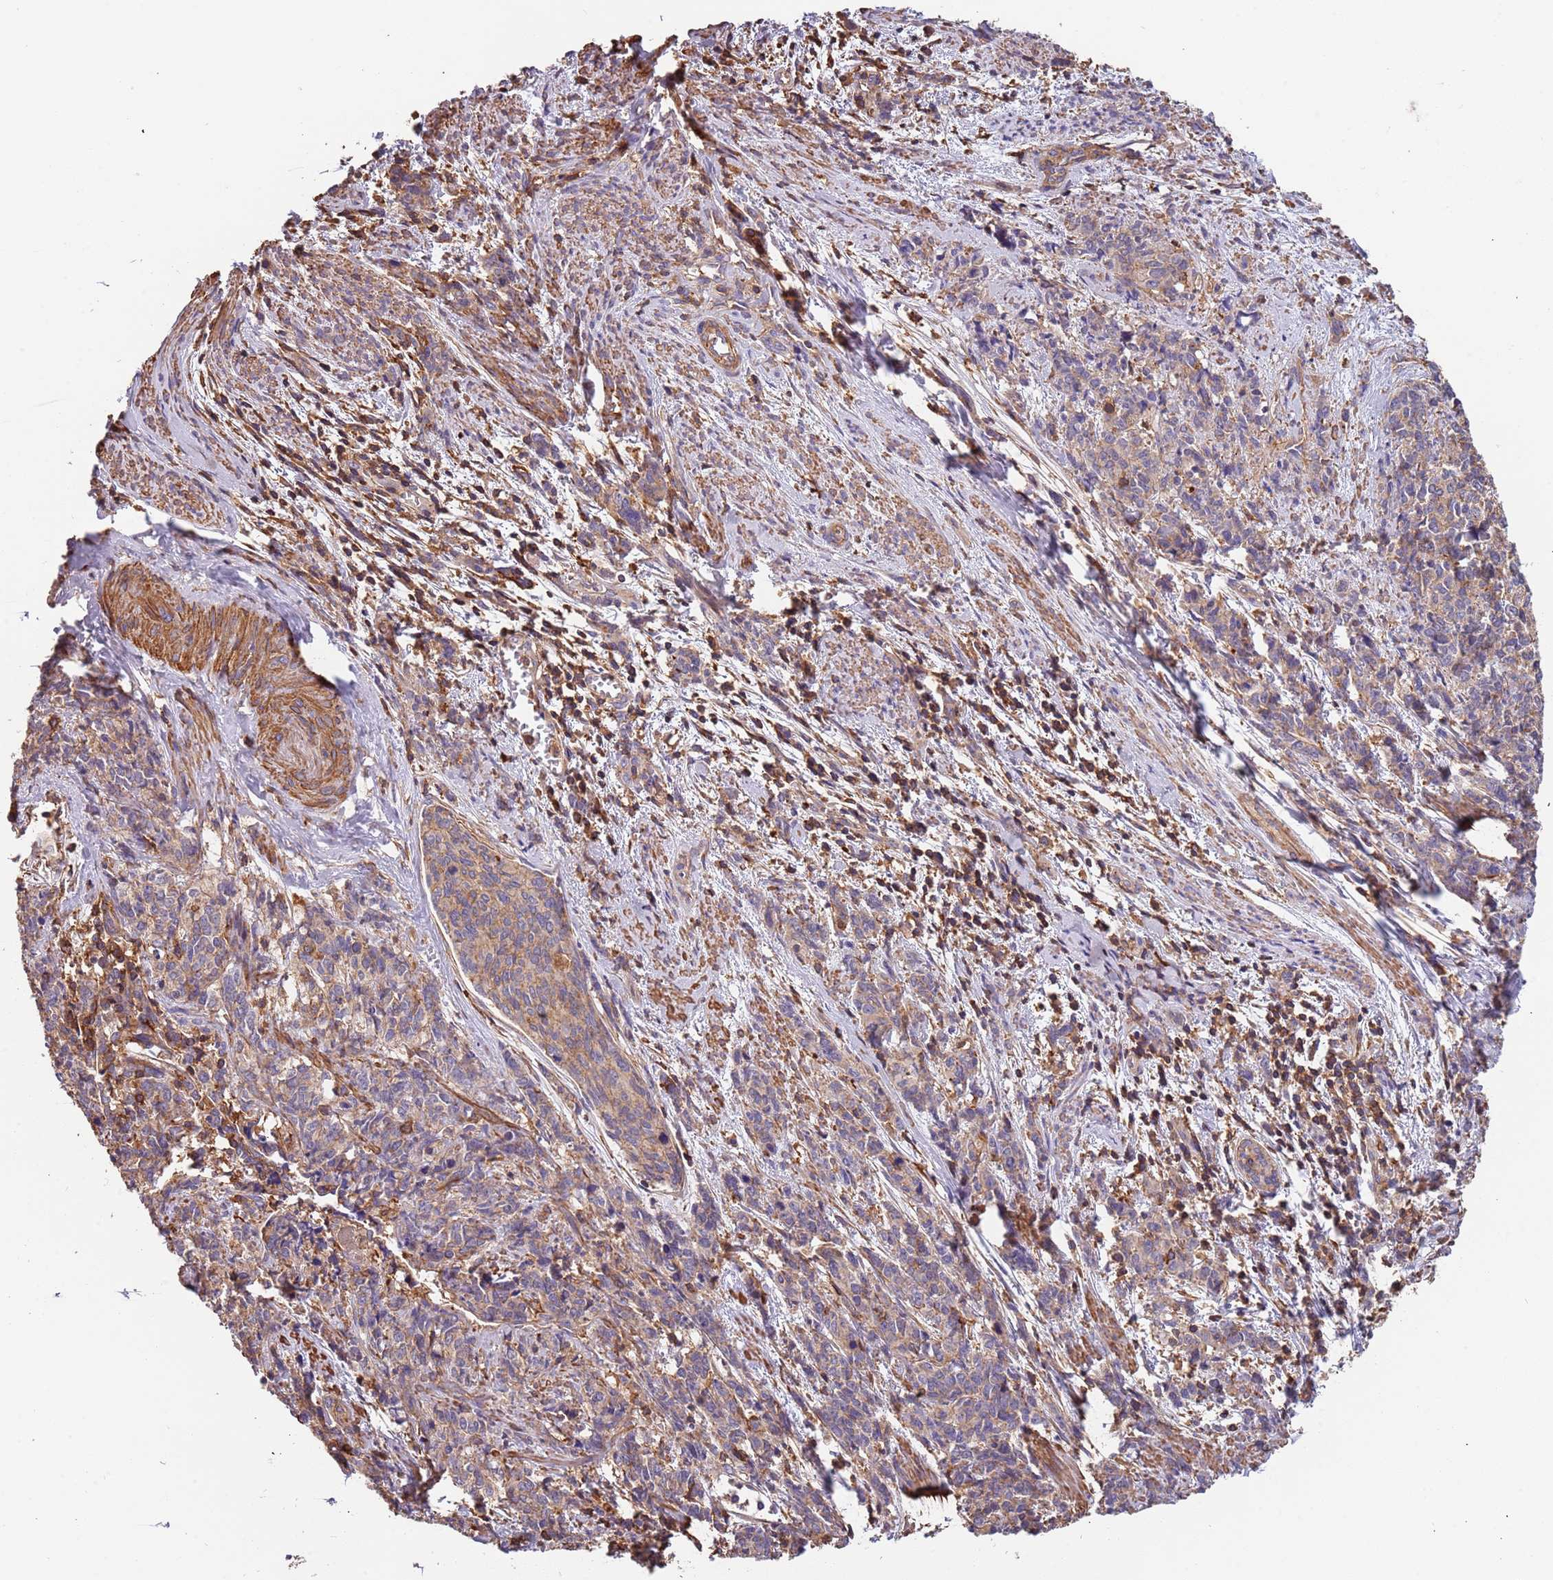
{"staining": {"intensity": "moderate", "quantity": ">75%", "location": "cytoplasmic/membranous"}, "tissue": "cervical cancer", "cell_type": "Tumor cells", "image_type": "cancer", "snomed": [{"axis": "morphology", "description": "Squamous cell carcinoma, NOS"}, {"axis": "topography", "description": "Cervix"}], "caption": "Human cervical cancer stained with a brown dye exhibits moderate cytoplasmic/membranous positive positivity in approximately >75% of tumor cells.", "gene": "SYT4", "patient": {"sex": "female", "age": 60}}